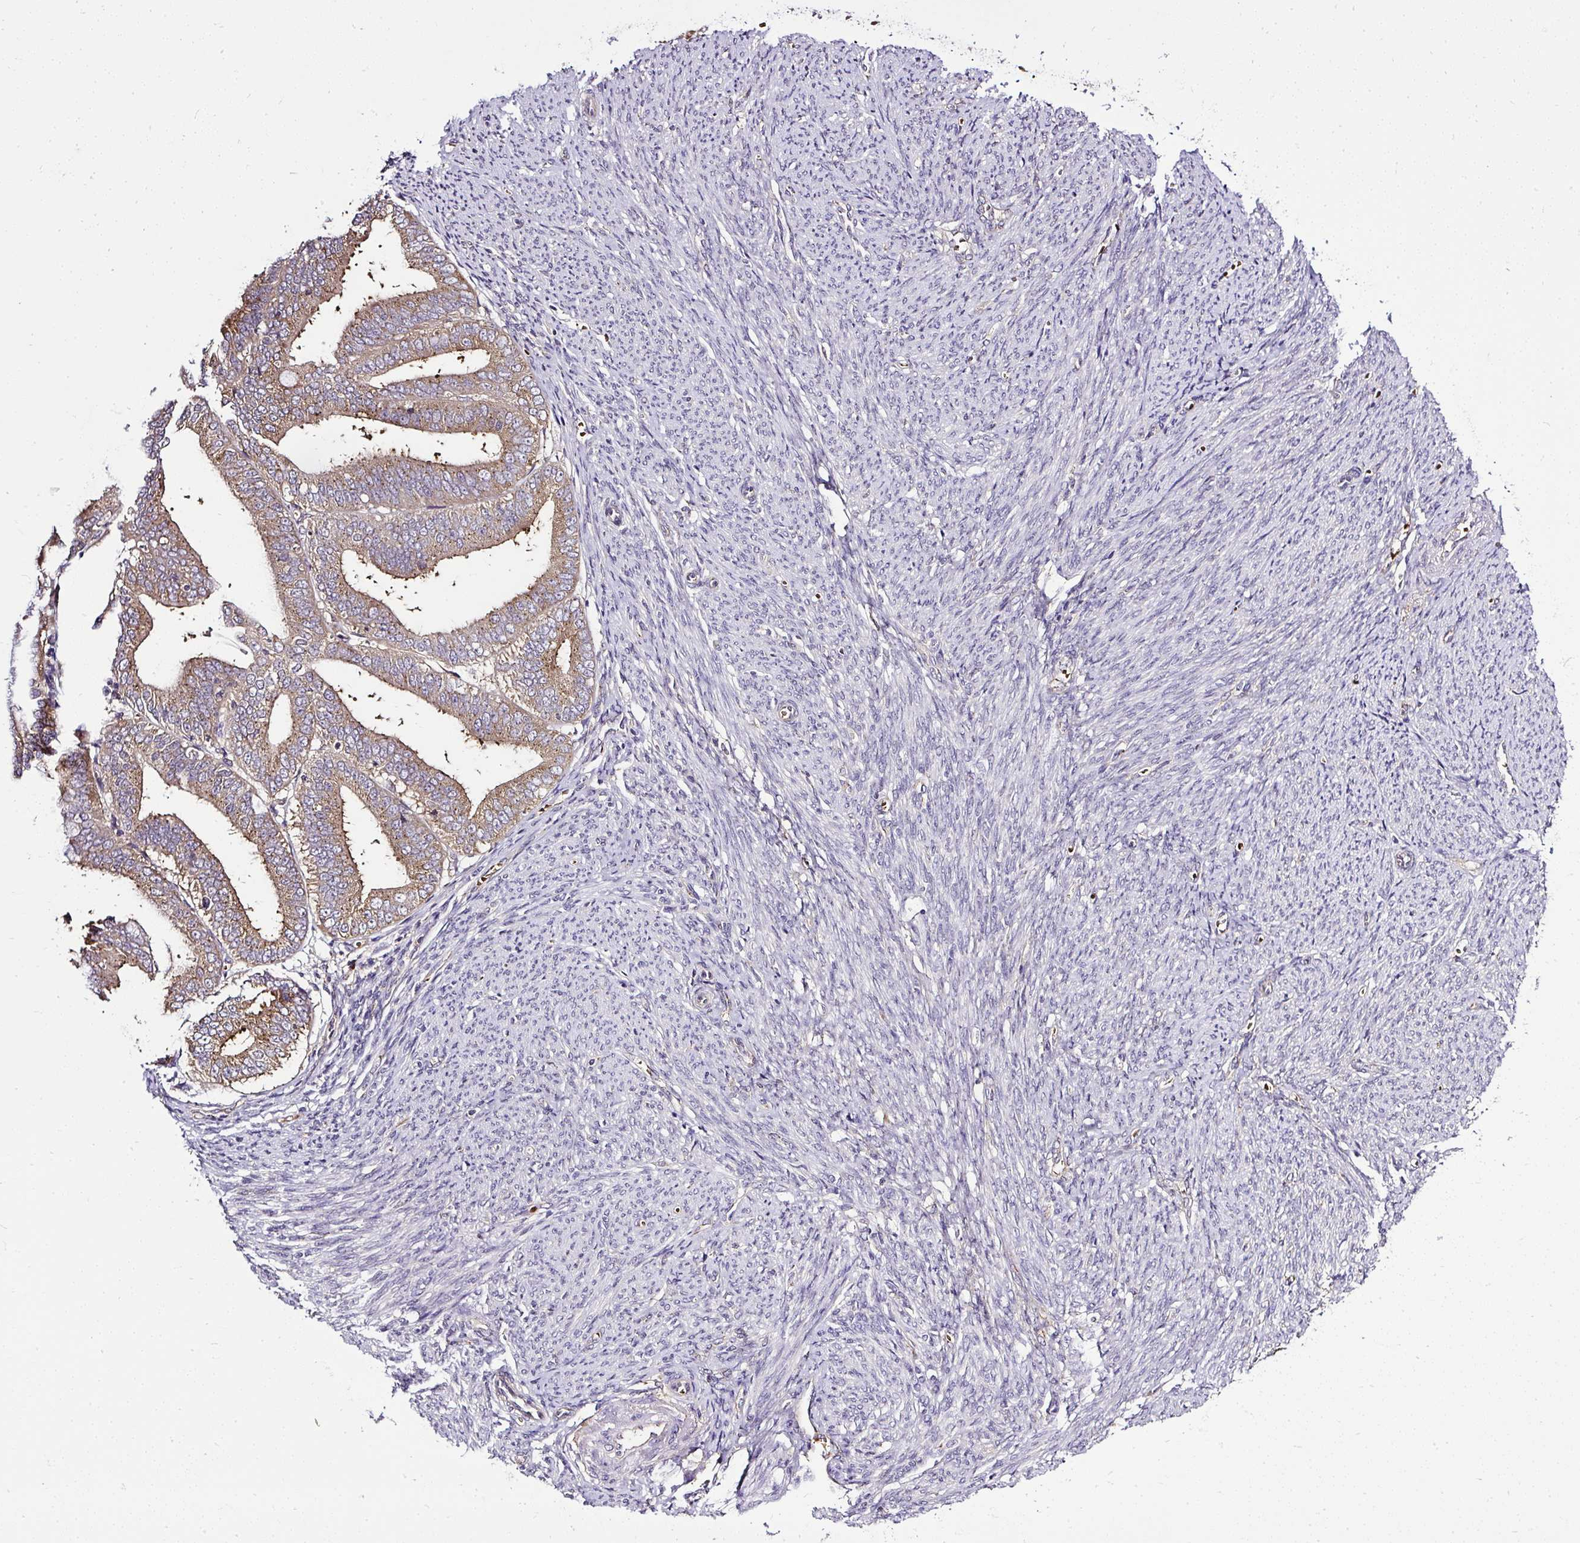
{"staining": {"intensity": "moderate", "quantity": "25%-75%", "location": "cytoplasmic/membranous"}, "tissue": "endometrial cancer", "cell_type": "Tumor cells", "image_type": "cancer", "snomed": [{"axis": "morphology", "description": "Adenocarcinoma, NOS"}, {"axis": "topography", "description": "Endometrium"}], "caption": "Tumor cells reveal moderate cytoplasmic/membranous staining in approximately 25%-75% of cells in adenocarcinoma (endometrial).", "gene": "SMC4", "patient": {"sex": "female", "age": 63}}